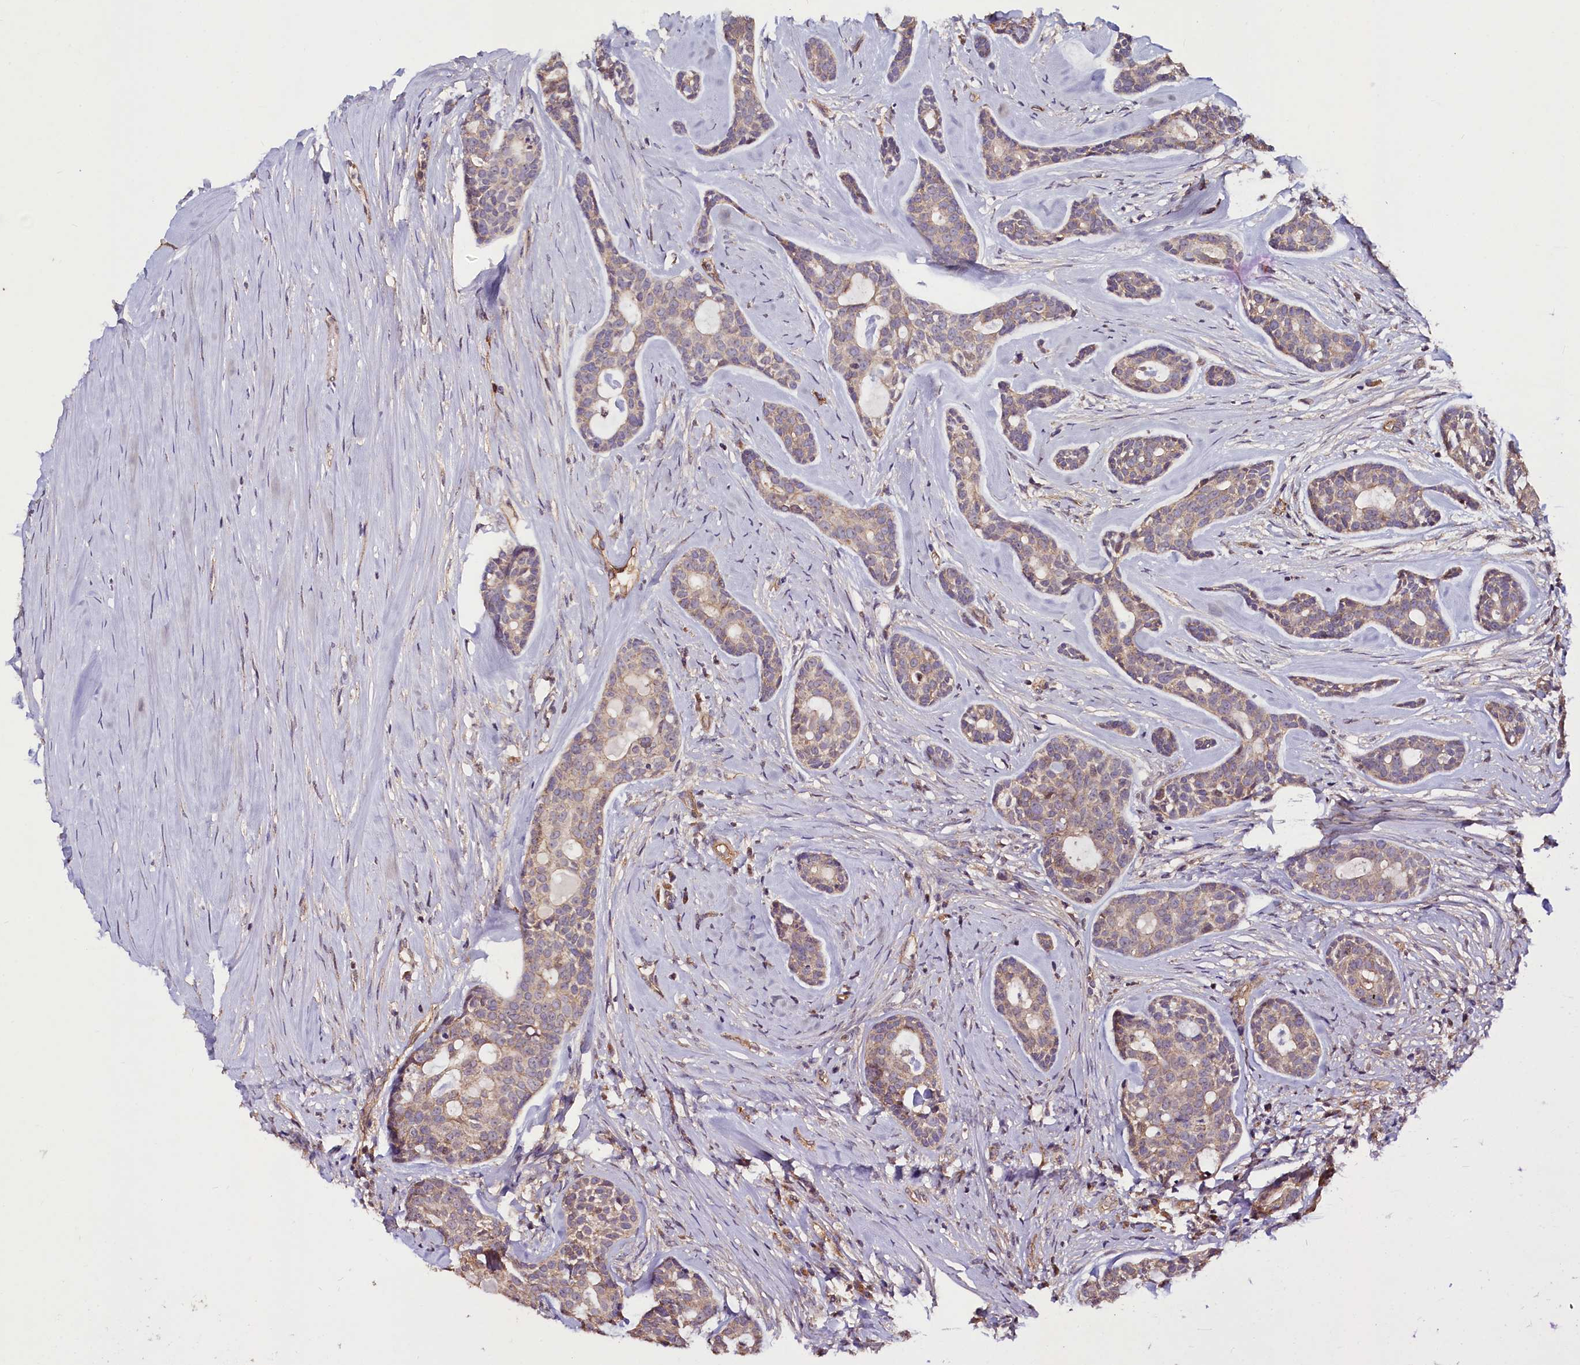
{"staining": {"intensity": "weak", "quantity": "25%-75%", "location": "cytoplasmic/membranous"}, "tissue": "head and neck cancer", "cell_type": "Tumor cells", "image_type": "cancer", "snomed": [{"axis": "morphology", "description": "Adenocarcinoma, NOS"}, {"axis": "topography", "description": "Subcutis"}, {"axis": "topography", "description": "Head-Neck"}], "caption": "Immunohistochemistry (IHC) photomicrograph of head and neck adenocarcinoma stained for a protein (brown), which displays low levels of weak cytoplasmic/membranous expression in approximately 25%-75% of tumor cells.", "gene": "PALM", "patient": {"sex": "female", "age": 73}}